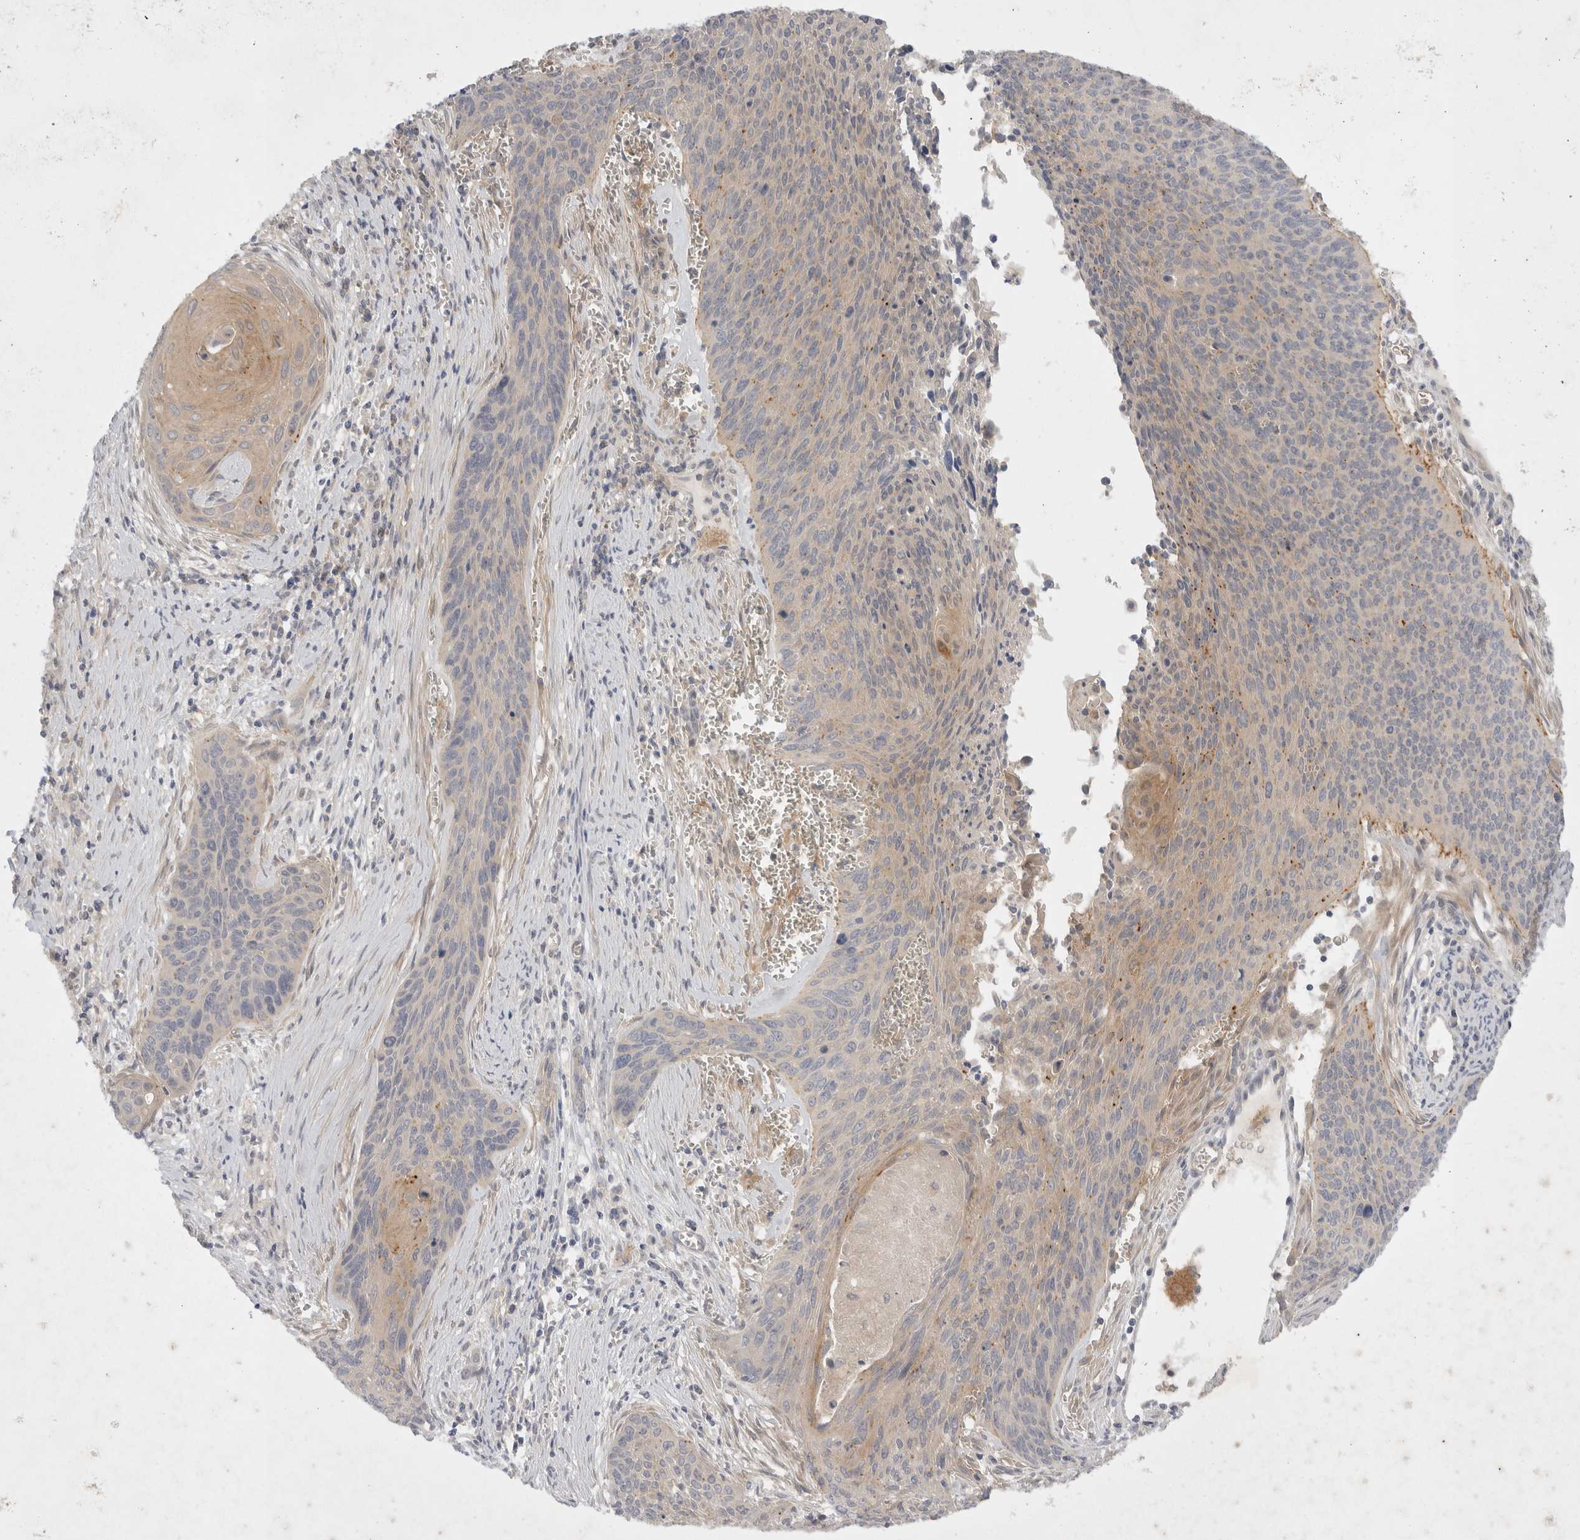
{"staining": {"intensity": "weak", "quantity": "25%-75%", "location": "cytoplasmic/membranous"}, "tissue": "cervical cancer", "cell_type": "Tumor cells", "image_type": "cancer", "snomed": [{"axis": "morphology", "description": "Squamous cell carcinoma, NOS"}, {"axis": "topography", "description": "Cervix"}], "caption": "Weak cytoplasmic/membranous positivity is identified in approximately 25%-75% of tumor cells in cervical cancer (squamous cell carcinoma).", "gene": "TOM1L2", "patient": {"sex": "female", "age": 55}}